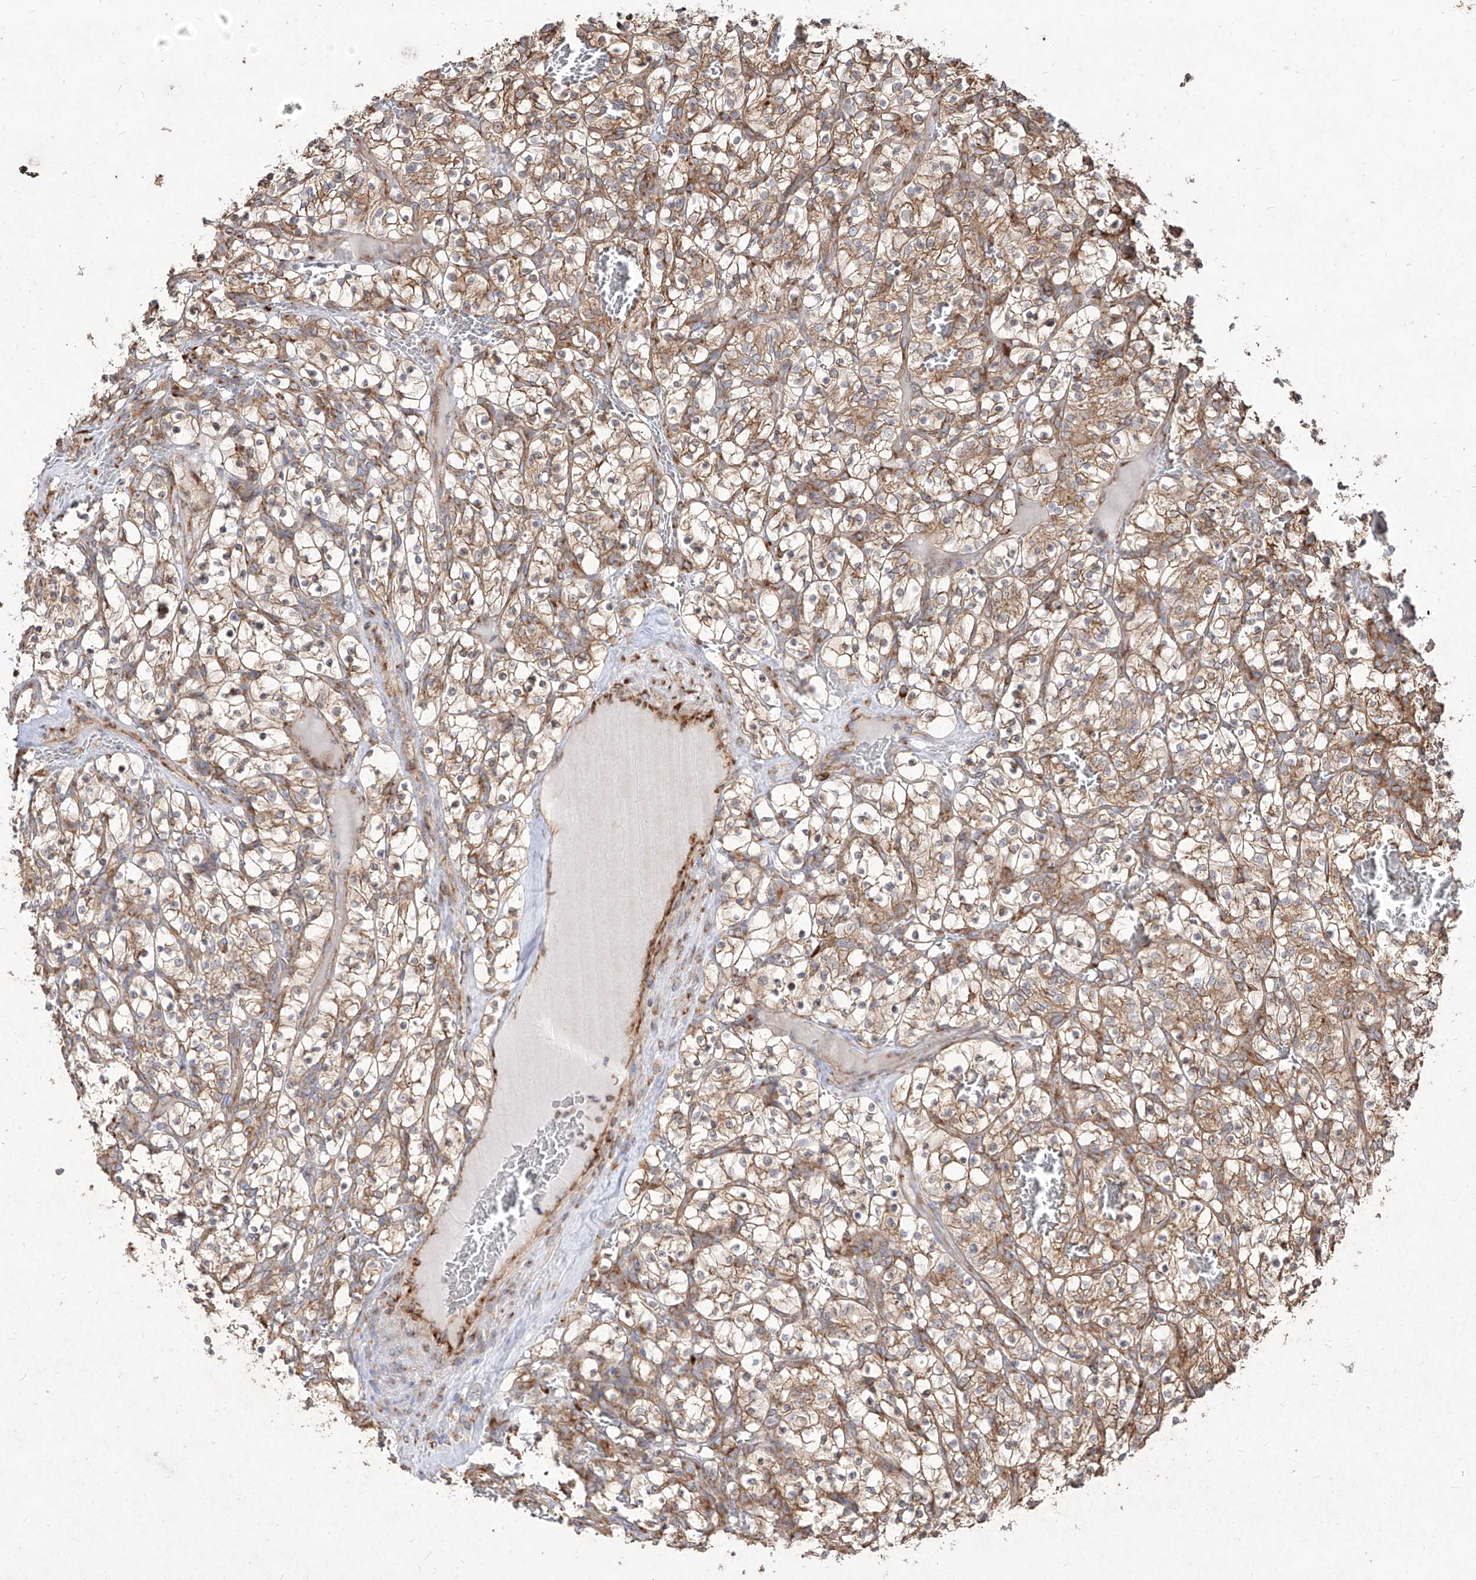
{"staining": {"intensity": "moderate", "quantity": ">75%", "location": "cytoplasmic/membranous"}, "tissue": "renal cancer", "cell_type": "Tumor cells", "image_type": "cancer", "snomed": [{"axis": "morphology", "description": "Adenocarcinoma, NOS"}, {"axis": "topography", "description": "Kidney"}], "caption": "Renal adenocarcinoma stained for a protein demonstrates moderate cytoplasmic/membranous positivity in tumor cells. The protein is shown in brown color, while the nuclei are stained blue.", "gene": "RPS25", "patient": {"sex": "female", "age": 57}}